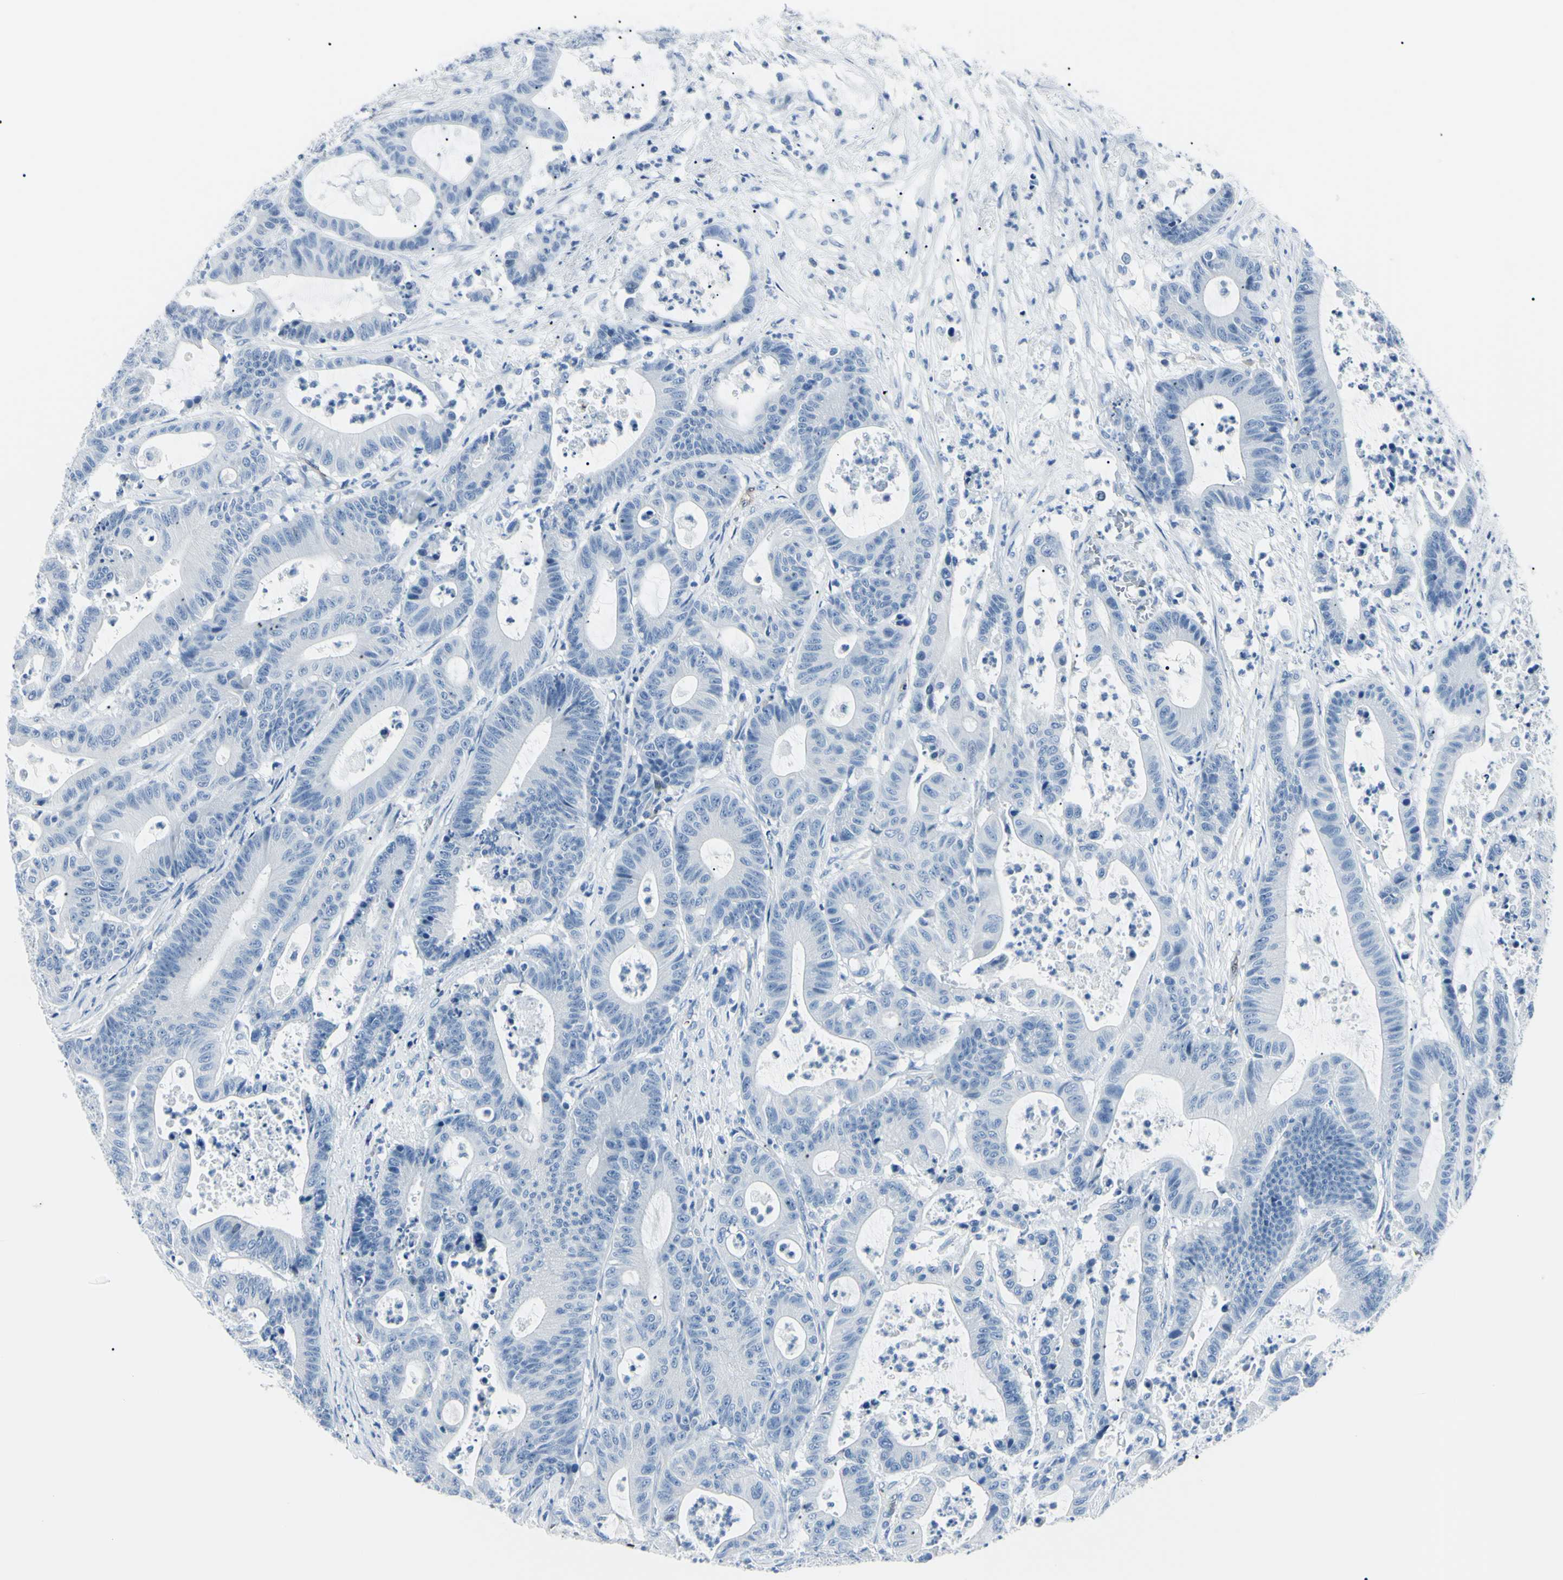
{"staining": {"intensity": "negative", "quantity": "none", "location": "none"}, "tissue": "colorectal cancer", "cell_type": "Tumor cells", "image_type": "cancer", "snomed": [{"axis": "morphology", "description": "Adenocarcinoma, NOS"}, {"axis": "topography", "description": "Colon"}], "caption": "Micrograph shows no protein staining in tumor cells of colorectal cancer tissue.", "gene": "CA2", "patient": {"sex": "female", "age": 84}}